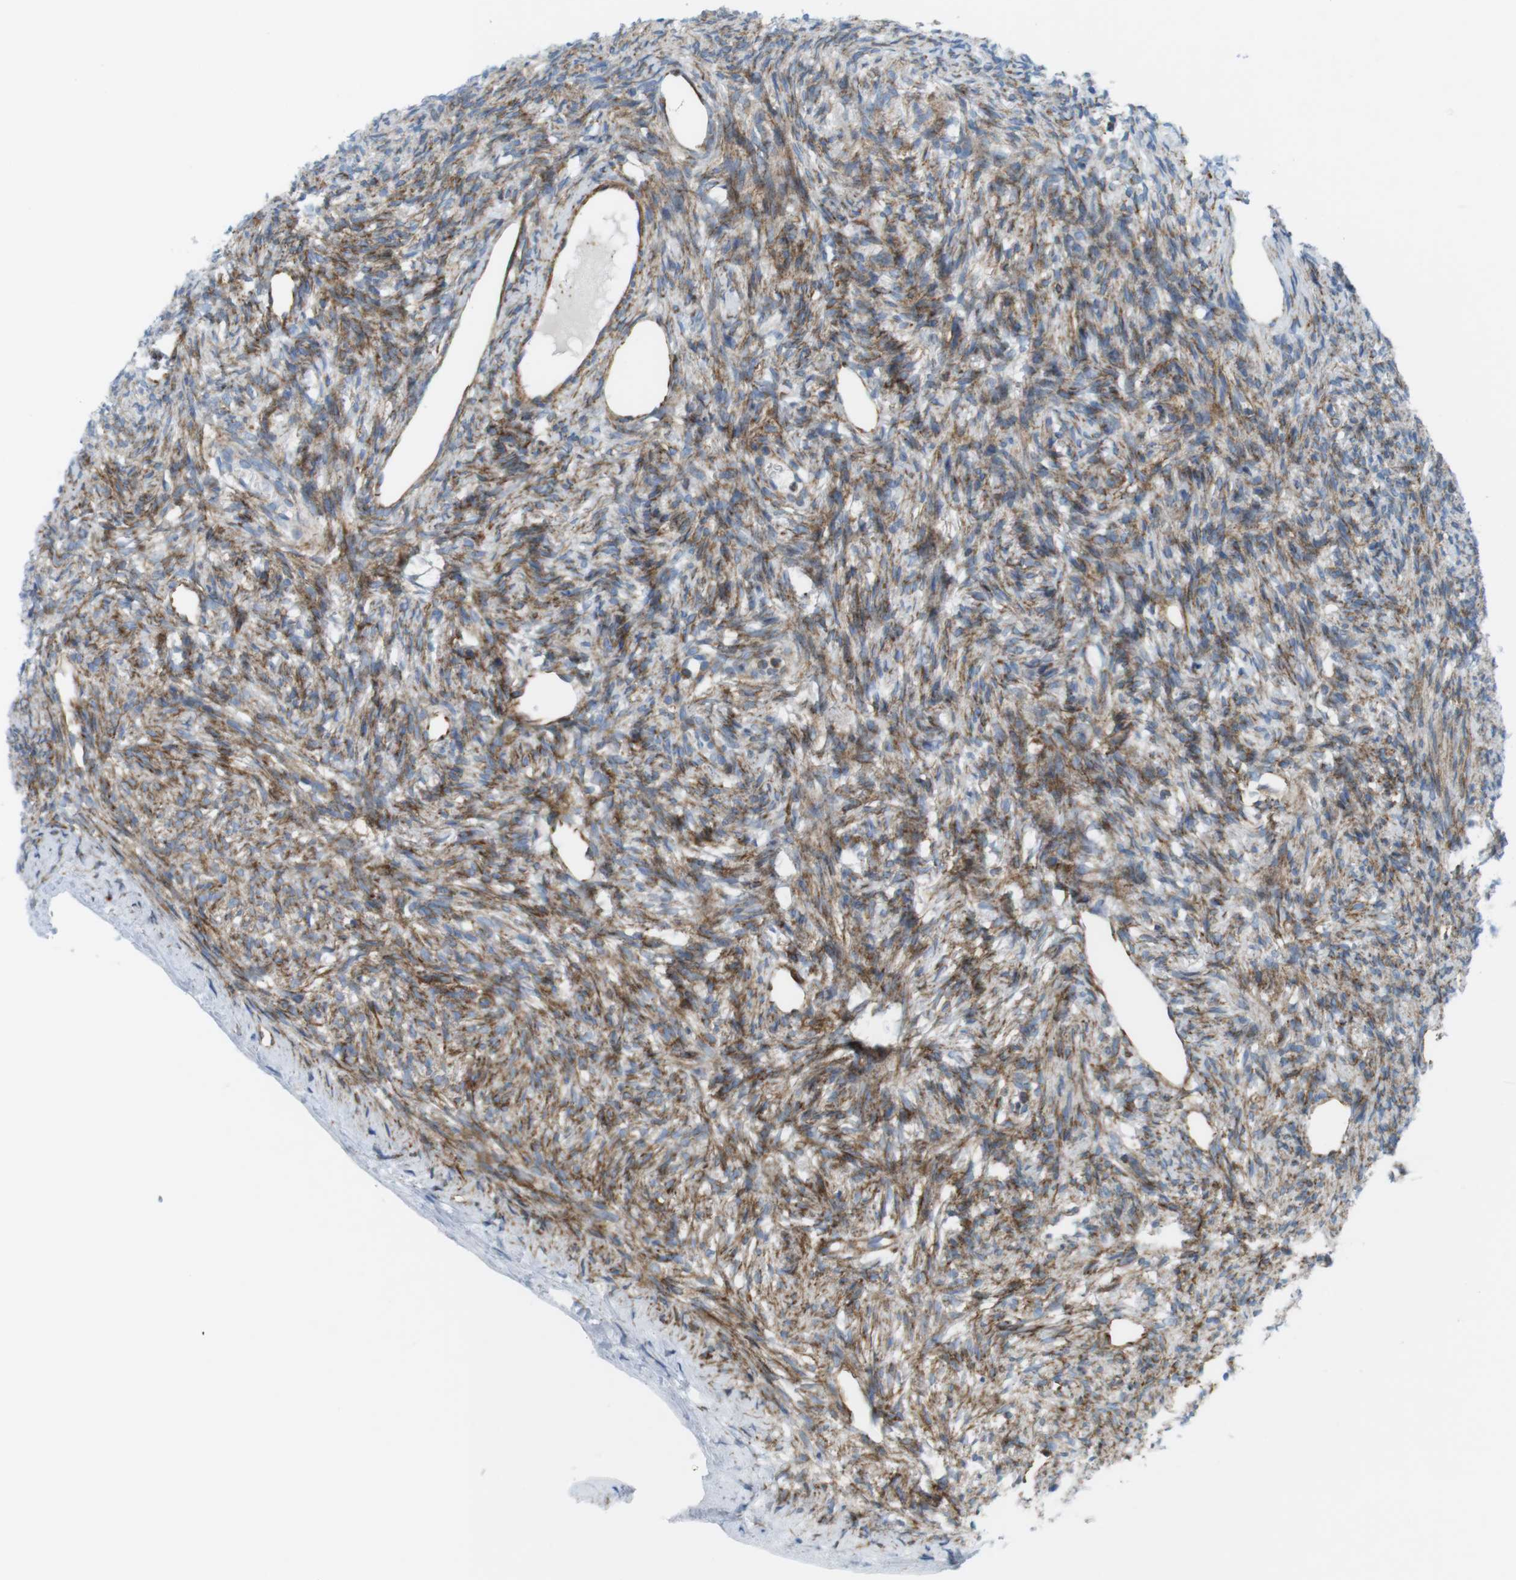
{"staining": {"intensity": "moderate", "quantity": "25%-75%", "location": "cytoplasmic/membranous"}, "tissue": "ovary", "cell_type": "Ovarian stroma cells", "image_type": "normal", "snomed": [{"axis": "morphology", "description": "Normal tissue, NOS"}, {"axis": "topography", "description": "Ovary"}], "caption": "A brown stain shows moderate cytoplasmic/membranous expression of a protein in ovarian stroma cells of normal ovary. Using DAB (3,3'-diaminobenzidine) (brown) and hematoxylin (blue) stains, captured at high magnification using brightfield microscopy.", "gene": "MYH9", "patient": {"sex": "female", "age": 33}}